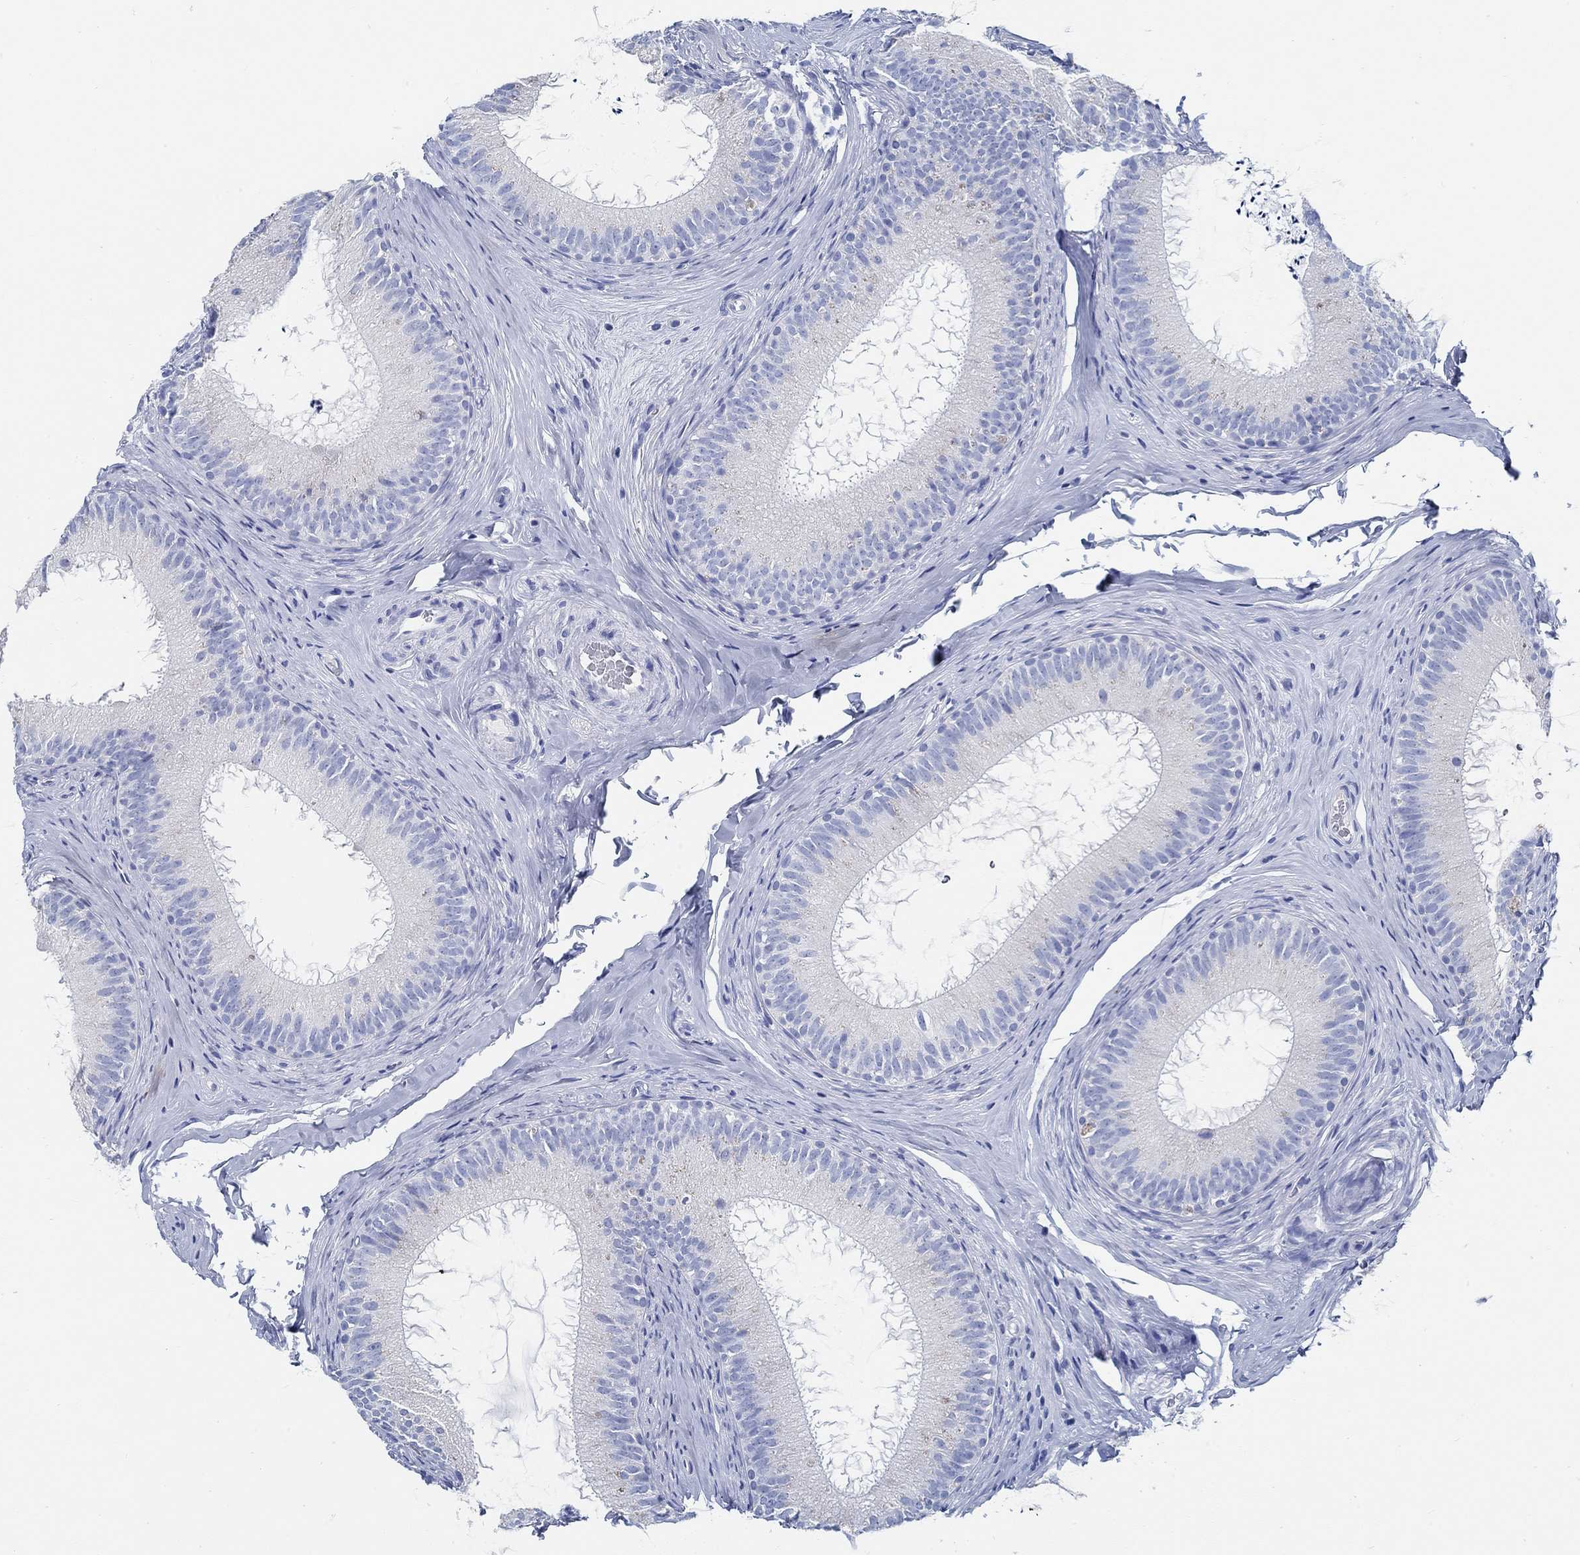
{"staining": {"intensity": "negative", "quantity": "none", "location": "none"}, "tissue": "epididymis", "cell_type": "Glandular cells", "image_type": "normal", "snomed": [{"axis": "morphology", "description": "Normal tissue, NOS"}, {"axis": "morphology", "description": "Carcinoma, Embryonal, NOS"}, {"axis": "topography", "description": "Testis"}, {"axis": "topography", "description": "Epididymis"}], "caption": "Glandular cells show no significant protein positivity in benign epididymis.", "gene": "SLC45A1", "patient": {"sex": "male", "age": 24}}